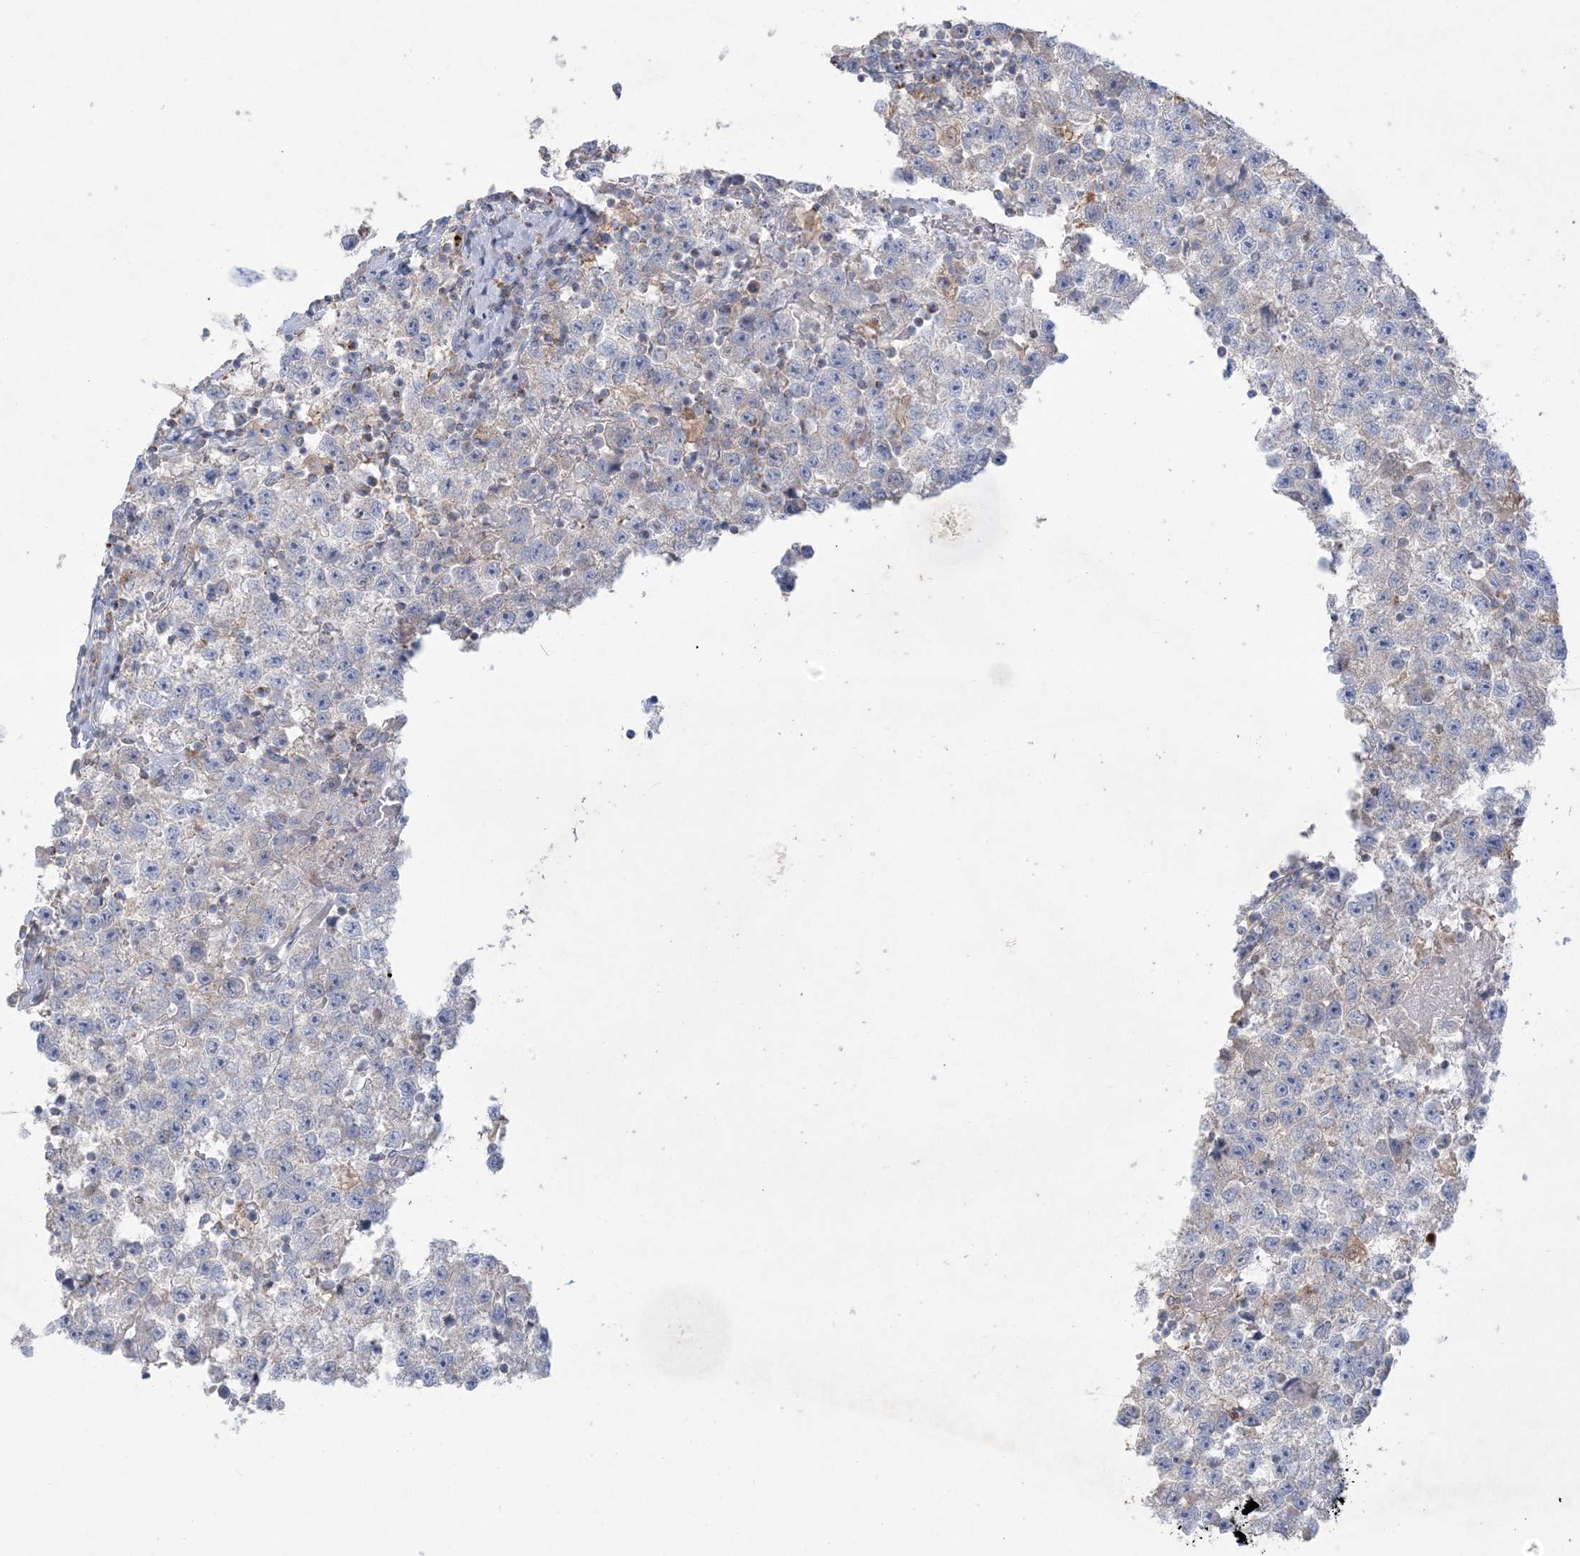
{"staining": {"intensity": "negative", "quantity": "none", "location": "none"}, "tissue": "testis cancer", "cell_type": "Tumor cells", "image_type": "cancer", "snomed": [{"axis": "morphology", "description": "Seminoma, NOS"}, {"axis": "topography", "description": "Testis"}], "caption": "An immunohistochemistry (IHC) photomicrograph of testis seminoma is shown. There is no staining in tumor cells of testis seminoma. The staining was performed using DAB to visualize the protein expression in brown, while the nuclei were stained in blue with hematoxylin (Magnification: 20x).", "gene": "KCTD6", "patient": {"sex": "male", "age": 22}}